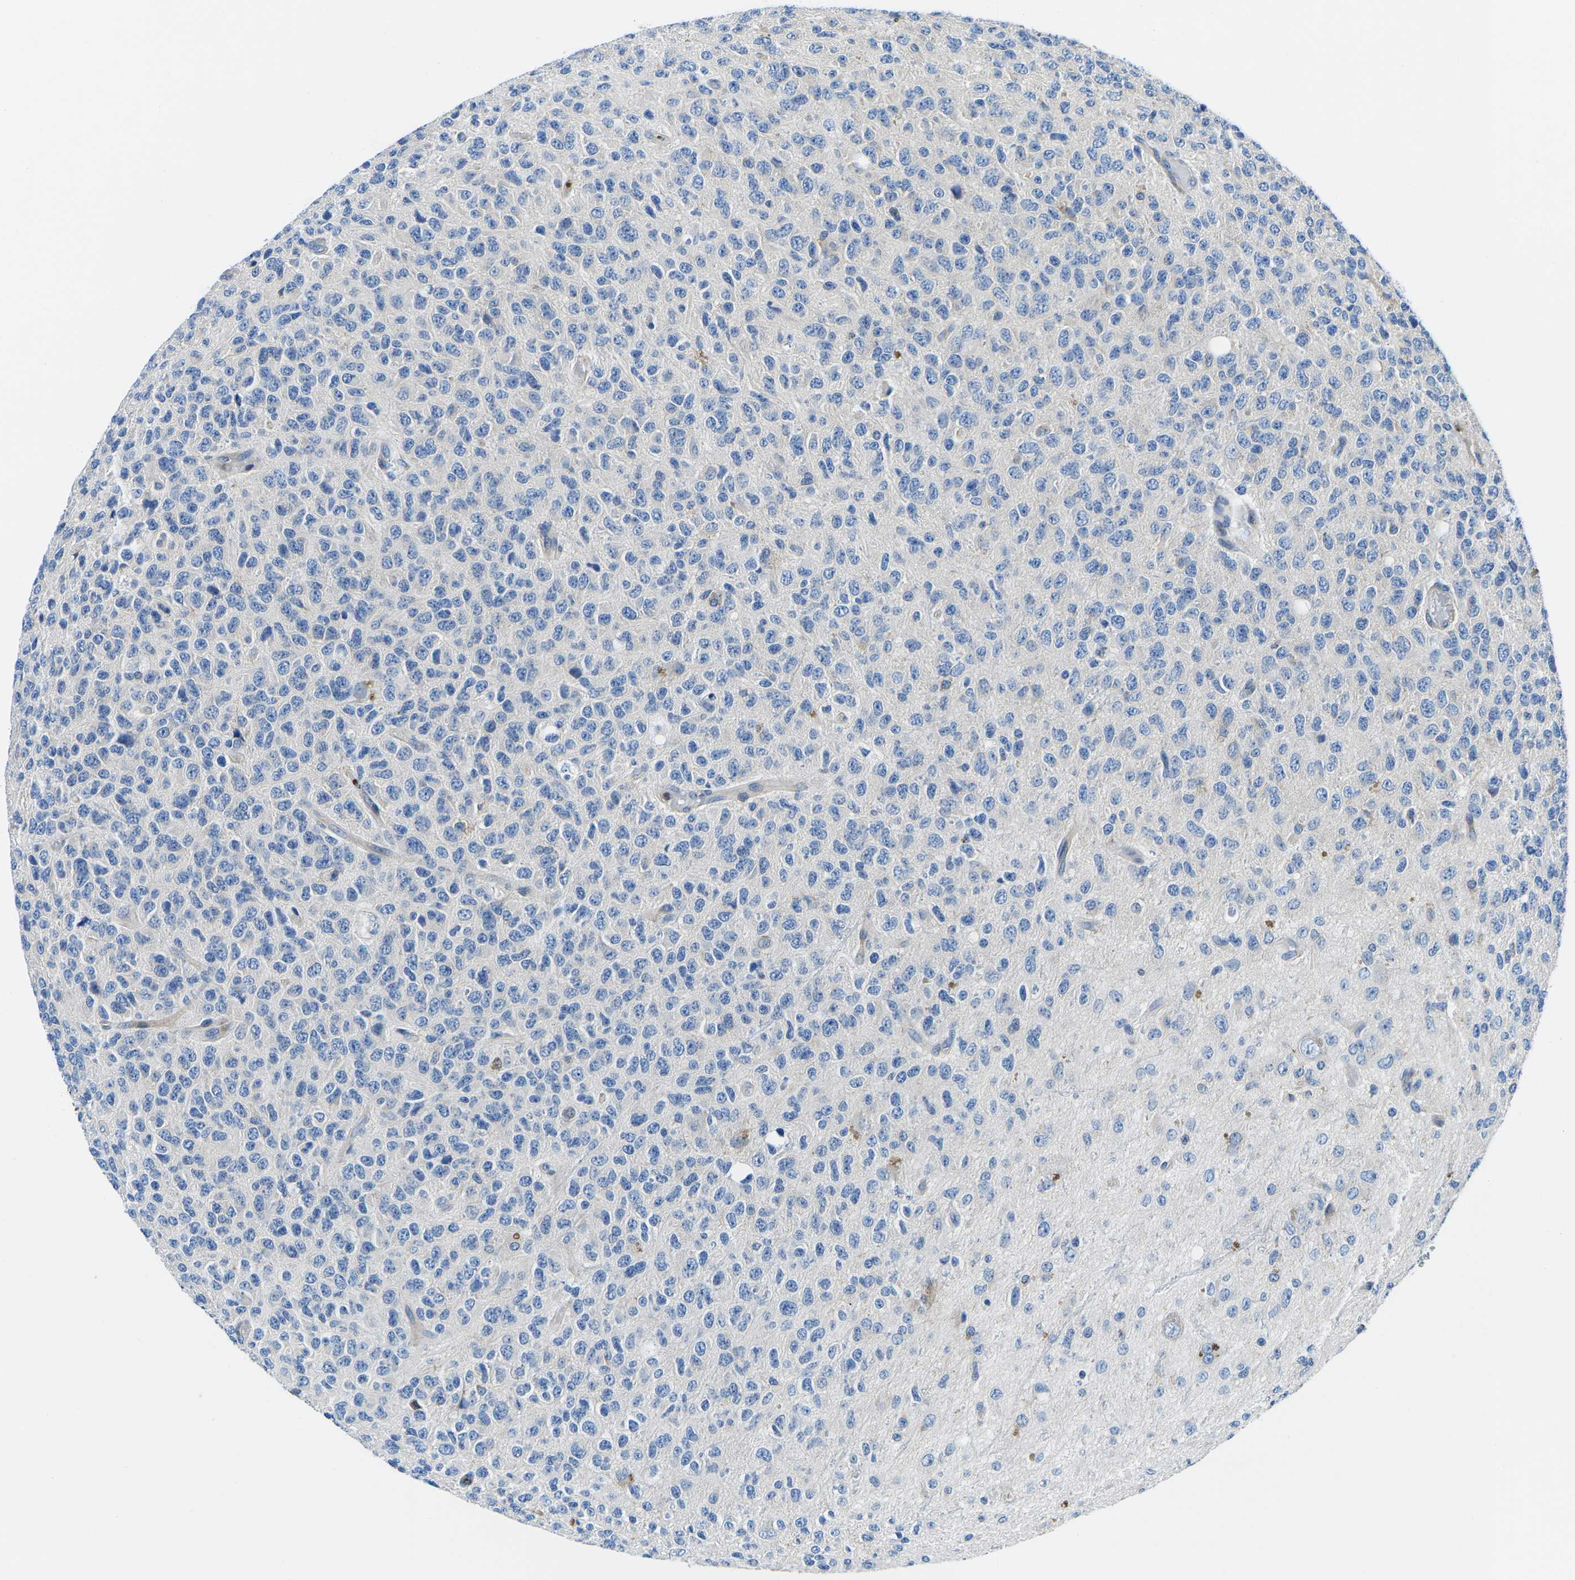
{"staining": {"intensity": "negative", "quantity": "none", "location": "none"}, "tissue": "glioma", "cell_type": "Tumor cells", "image_type": "cancer", "snomed": [{"axis": "morphology", "description": "Glioma, malignant, High grade"}, {"axis": "topography", "description": "pancreas cauda"}], "caption": "High power microscopy histopathology image of an immunohistochemistry (IHC) histopathology image of malignant high-grade glioma, revealing no significant expression in tumor cells.", "gene": "MC4R", "patient": {"sex": "male", "age": 60}}